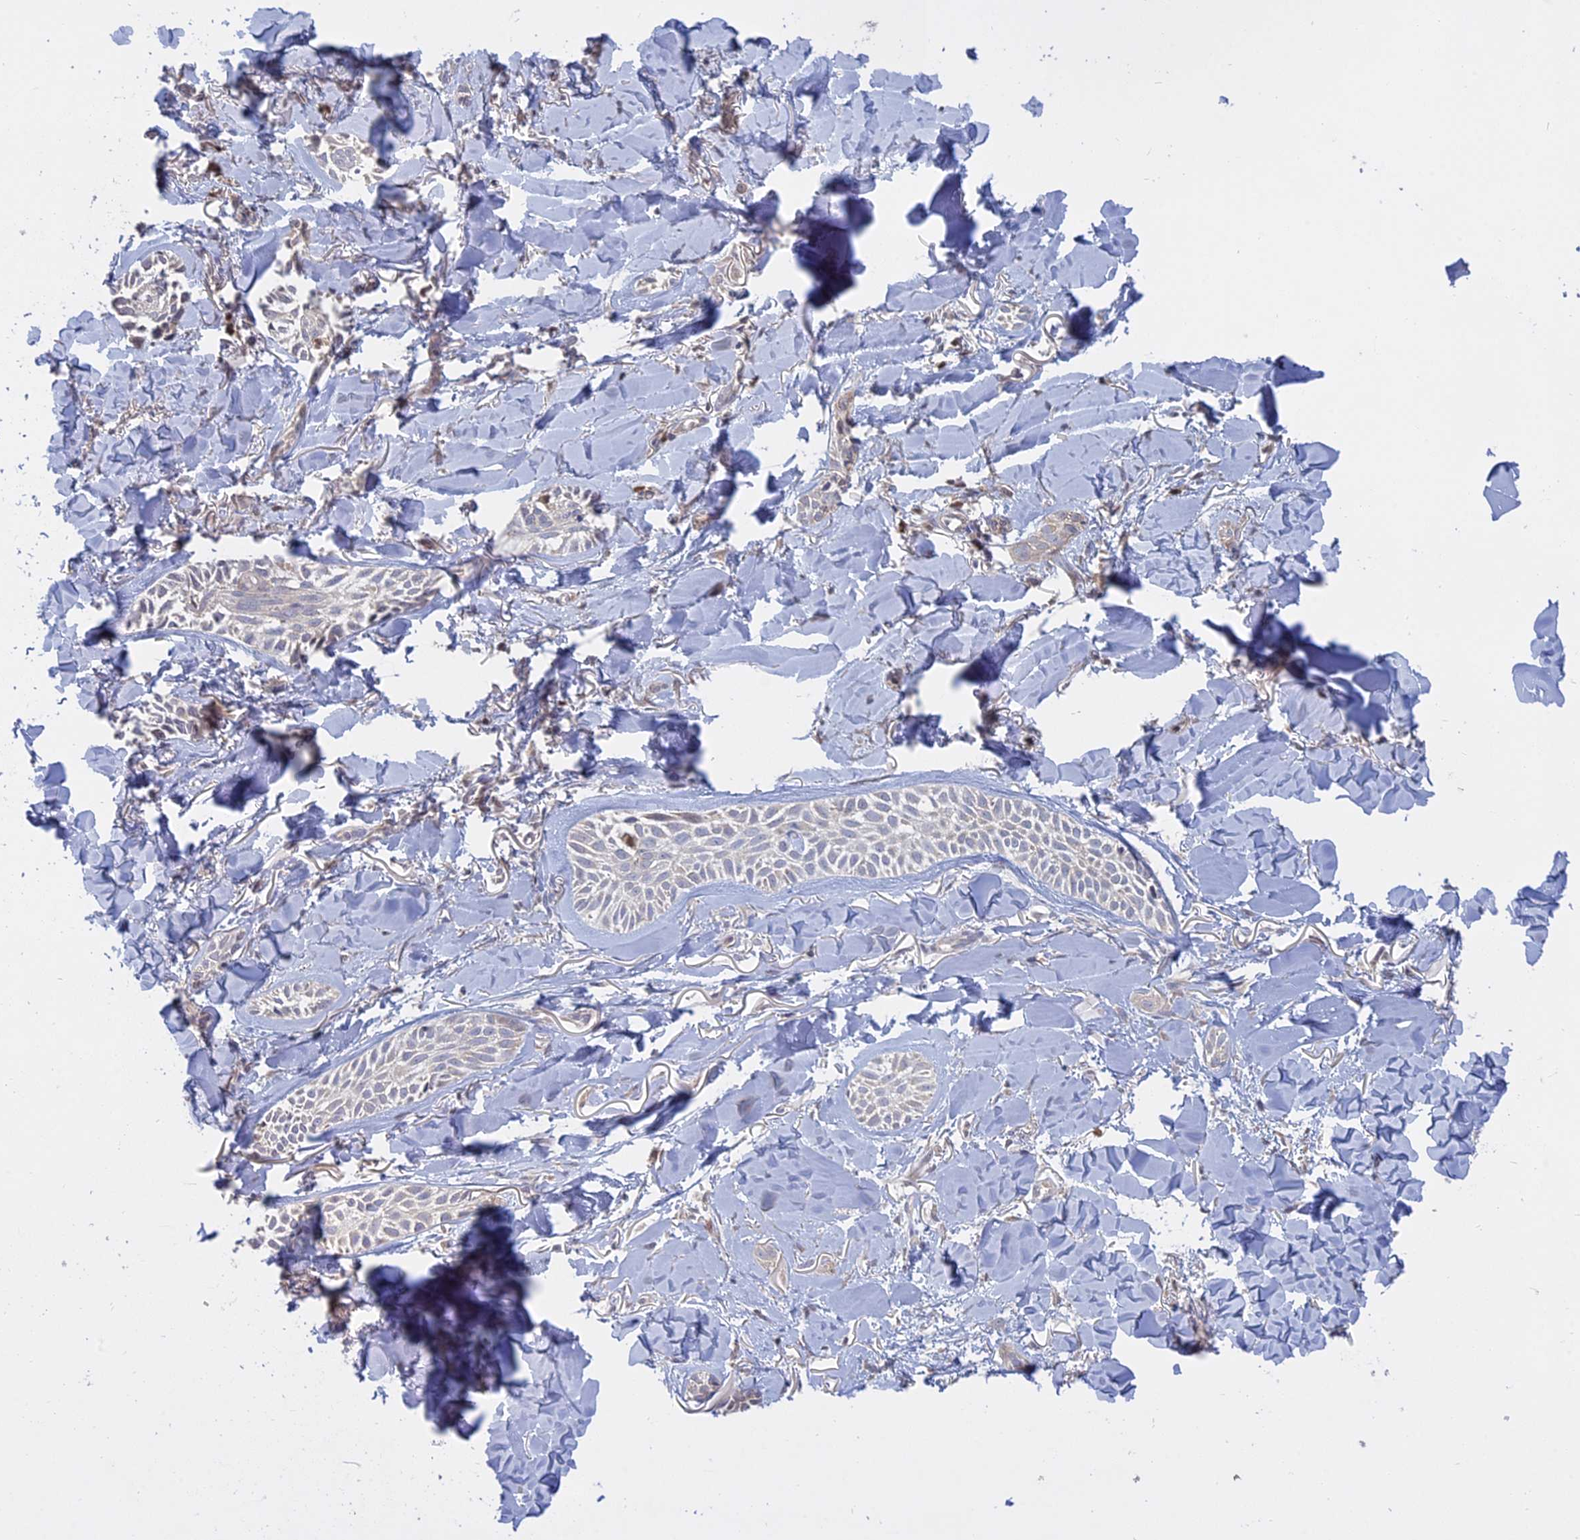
{"staining": {"intensity": "negative", "quantity": "none", "location": "none"}, "tissue": "skin cancer", "cell_type": "Tumor cells", "image_type": "cancer", "snomed": [{"axis": "morphology", "description": "Basal cell carcinoma"}, {"axis": "topography", "description": "Skin"}], "caption": "Immunohistochemistry of skin cancer shows no expression in tumor cells. The staining was performed using DAB (3,3'-diaminobenzidine) to visualize the protein expression in brown, while the nuclei were stained in blue with hematoxylin (Magnification: 20x).", "gene": "TMEM208", "patient": {"sex": "female", "age": 59}}